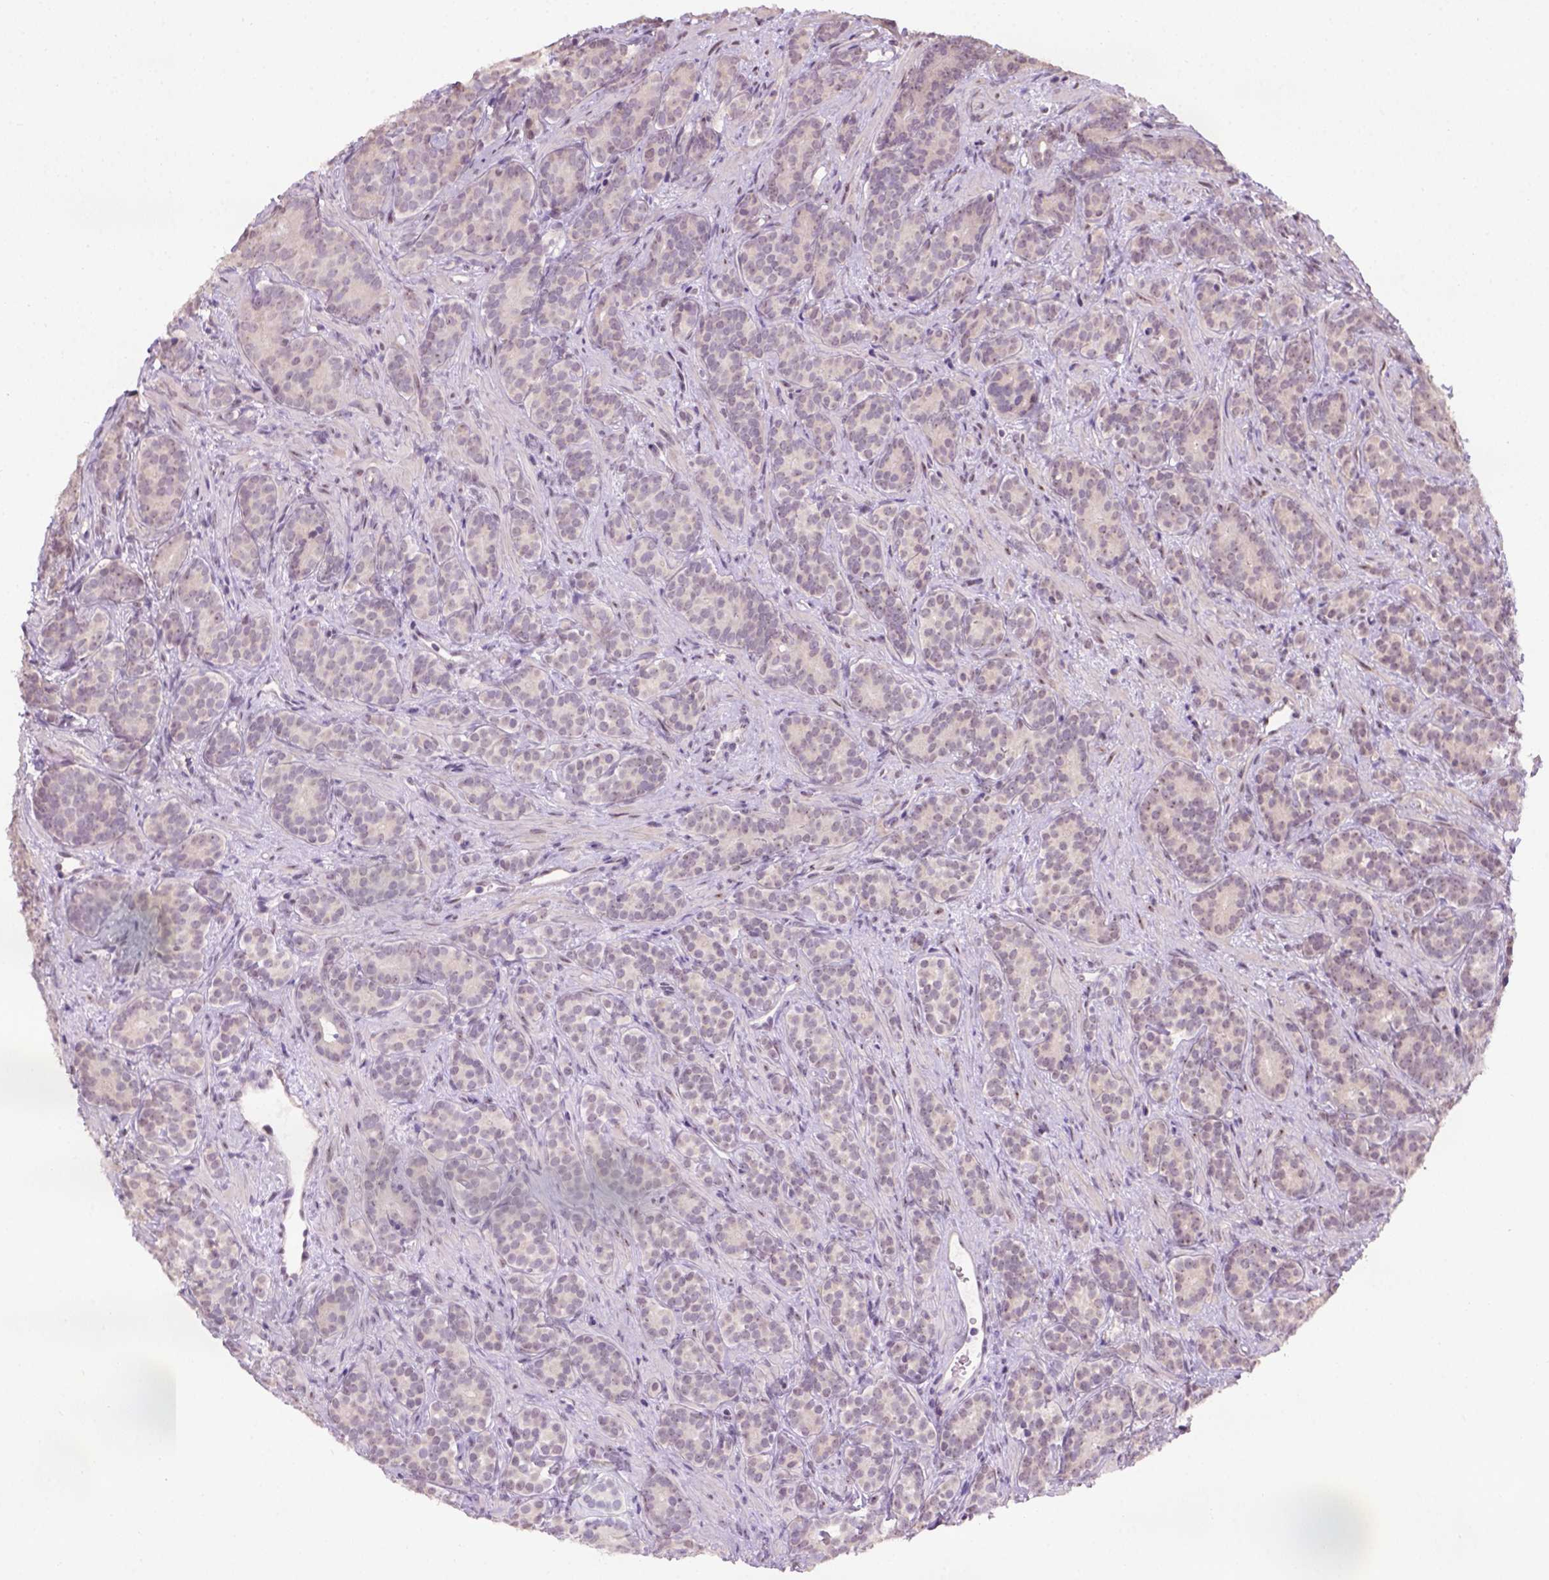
{"staining": {"intensity": "negative", "quantity": "none", "location": "none"}, "tissue": "prostate cancer", "cell_type": "Tumor cells", "image_type": "cancer", "snomed": [{"axis": "morphology", "description": "Adenocarcinoma, High grade"}, {"axis": "topography", "description": "Prostate"}], "caption": "IHC of human prostate cancer reveals no positivity in tumor cells. (DAB (3,3'-diaminobenzidine) IHC with hematoxylin counter stain).", "gene": "DDX50", "patient": {"sex": "male", "age": 84}}